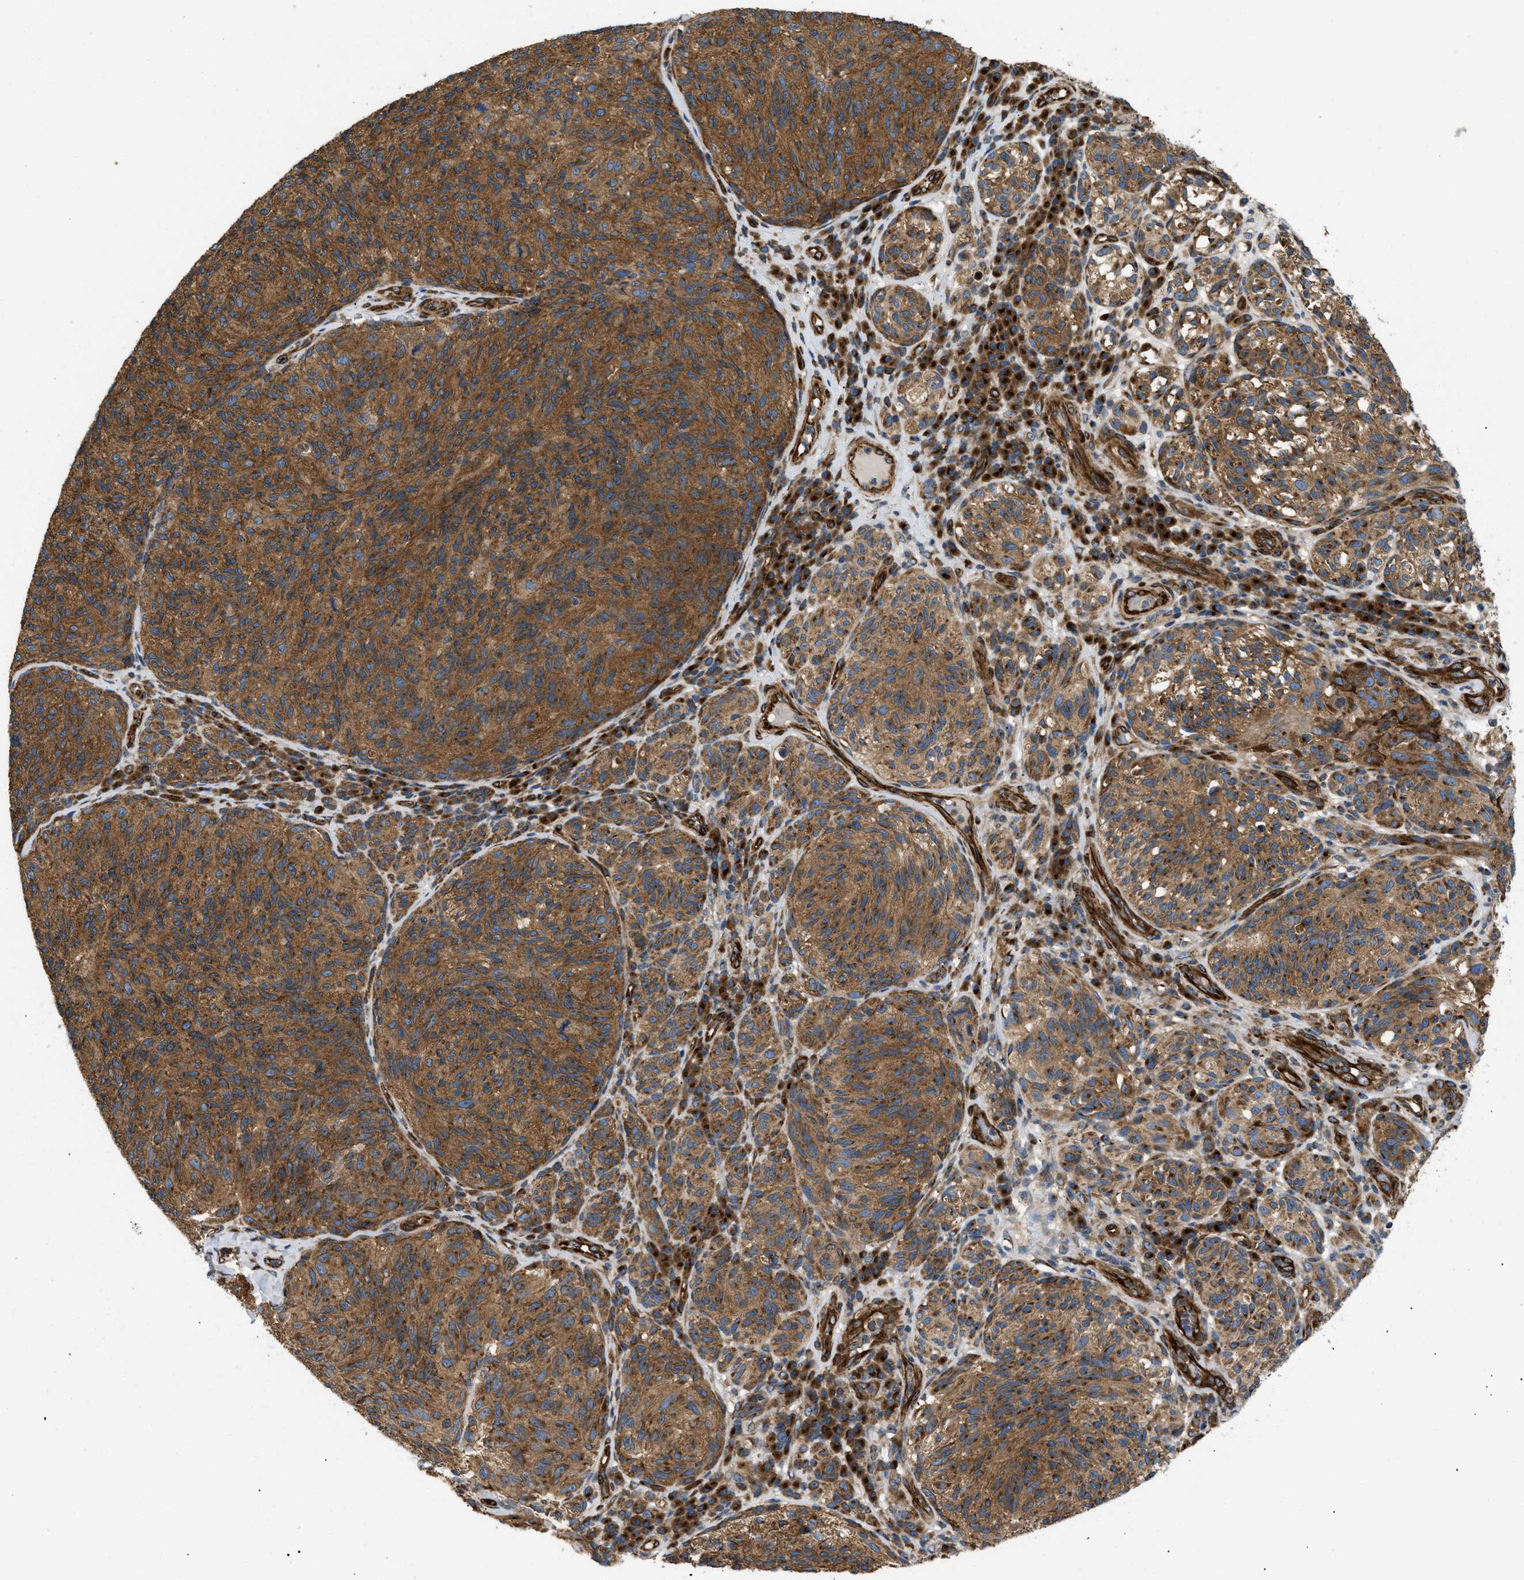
{"staining": {"intensity": "strong", "quantity": ">75%", "location": "cytoplasmic/membranous"}, "tissue": "melanoma", "cell_type": "Tumor cells", "image_type": "cancer", "snomed": [{"axis": "morphology", "description": "Malignant melanoma, NOS"}, {"axis": "topography", "description": "Skin"}], "caption": "Strong cytoplasmic/membranous staining for a protein is appreciated in about >75% of tumor cells of melanoma using immunohistochemistry (IHC).", "gene": "LYSMD3", "patient": {"sex": "female", "age": 73}}